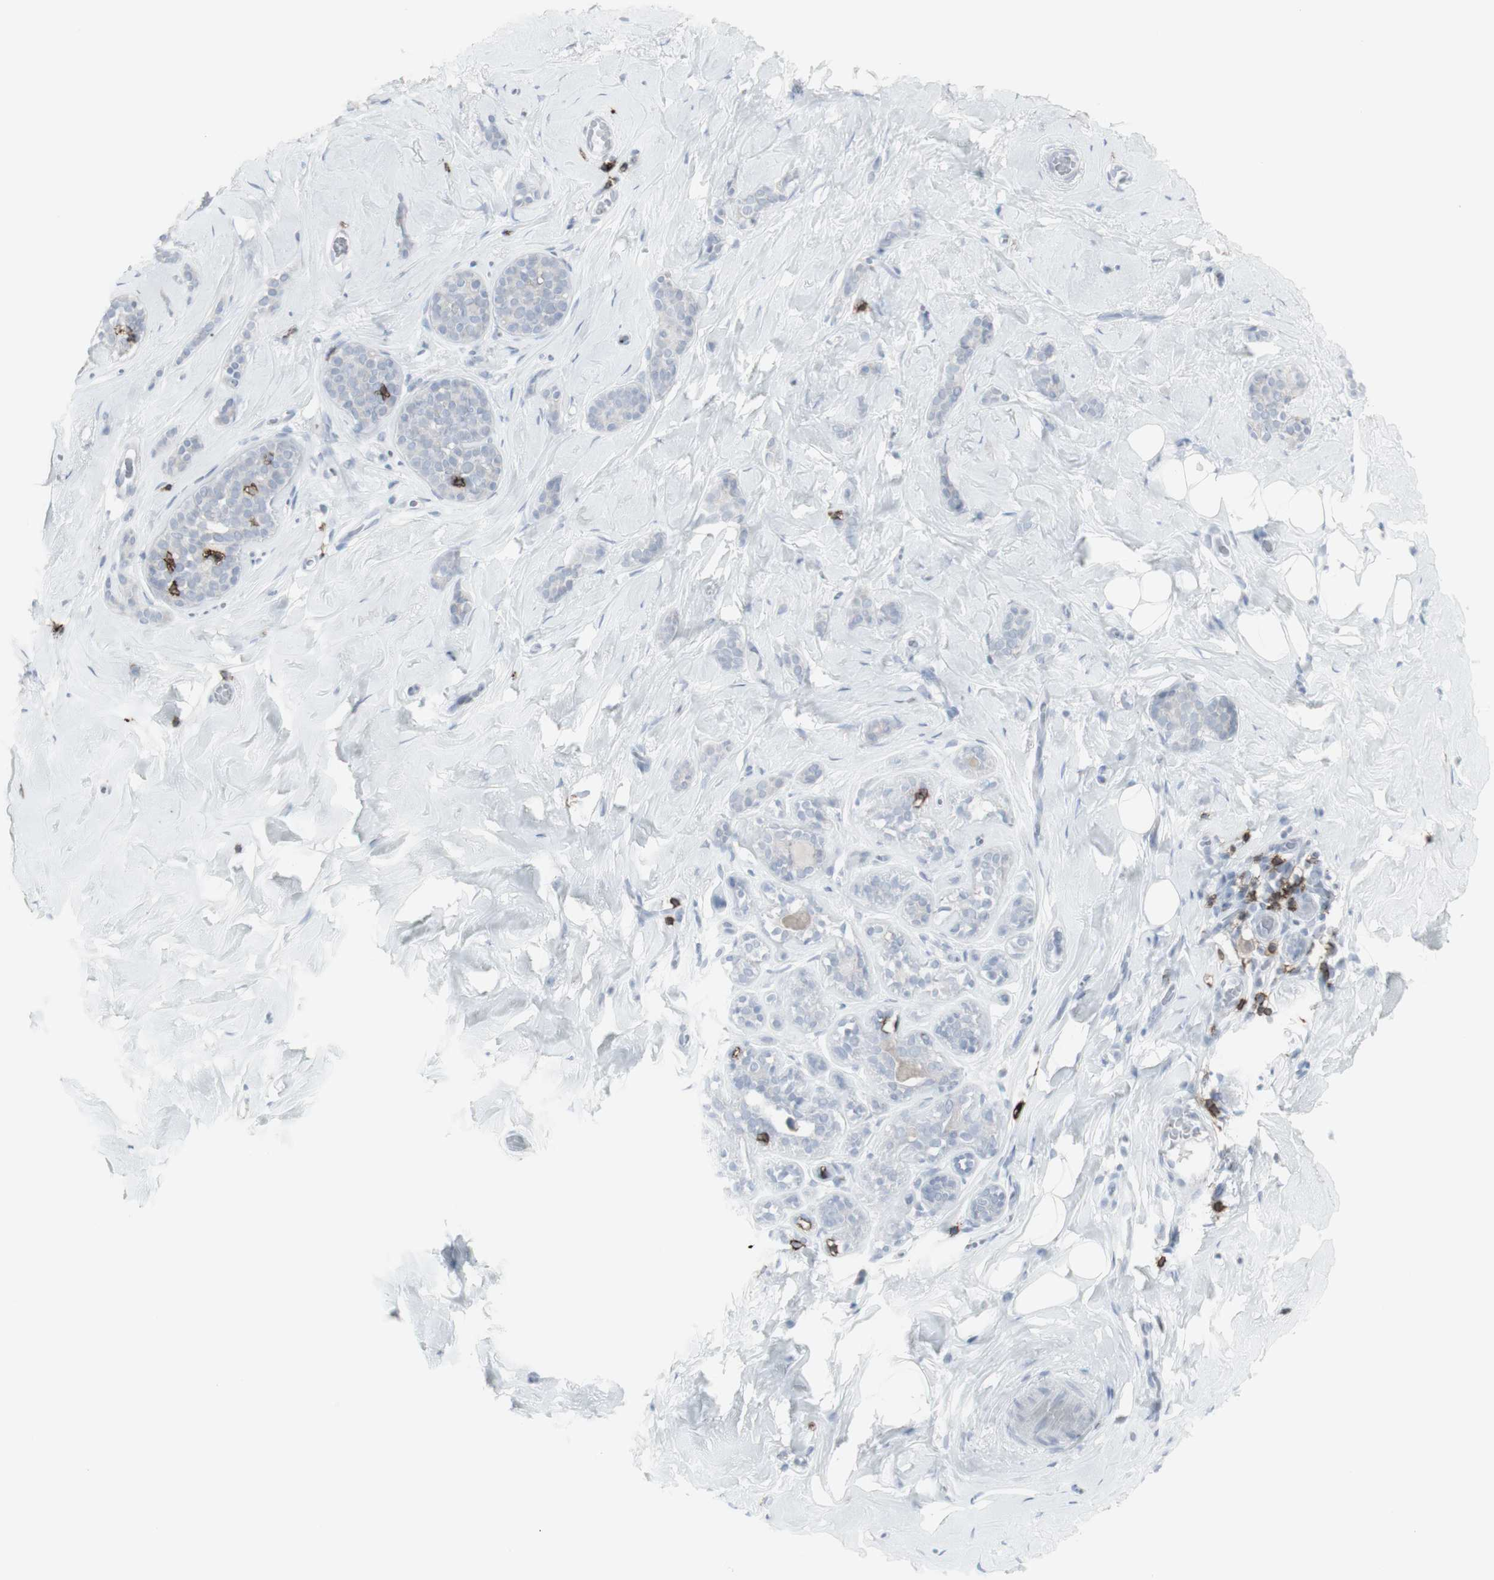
{"staining": {"intensity": "negative", "quantity": "none", "location": "none"}, "tissue": "breast", "cell_type": "Adipocytes", "image_type": "normal", "snomed": [{"axis": "morphology", "description": "Normal tissue, NOS"}, {"axis": "topography", "description": "Breast"}], "caption": "A high-resolution micrograph shows IHC staining of benign breast, which displays no significant expression in adipocytes.", "gene": "CD247", "patient": {"sex": "female", "age": 75}}